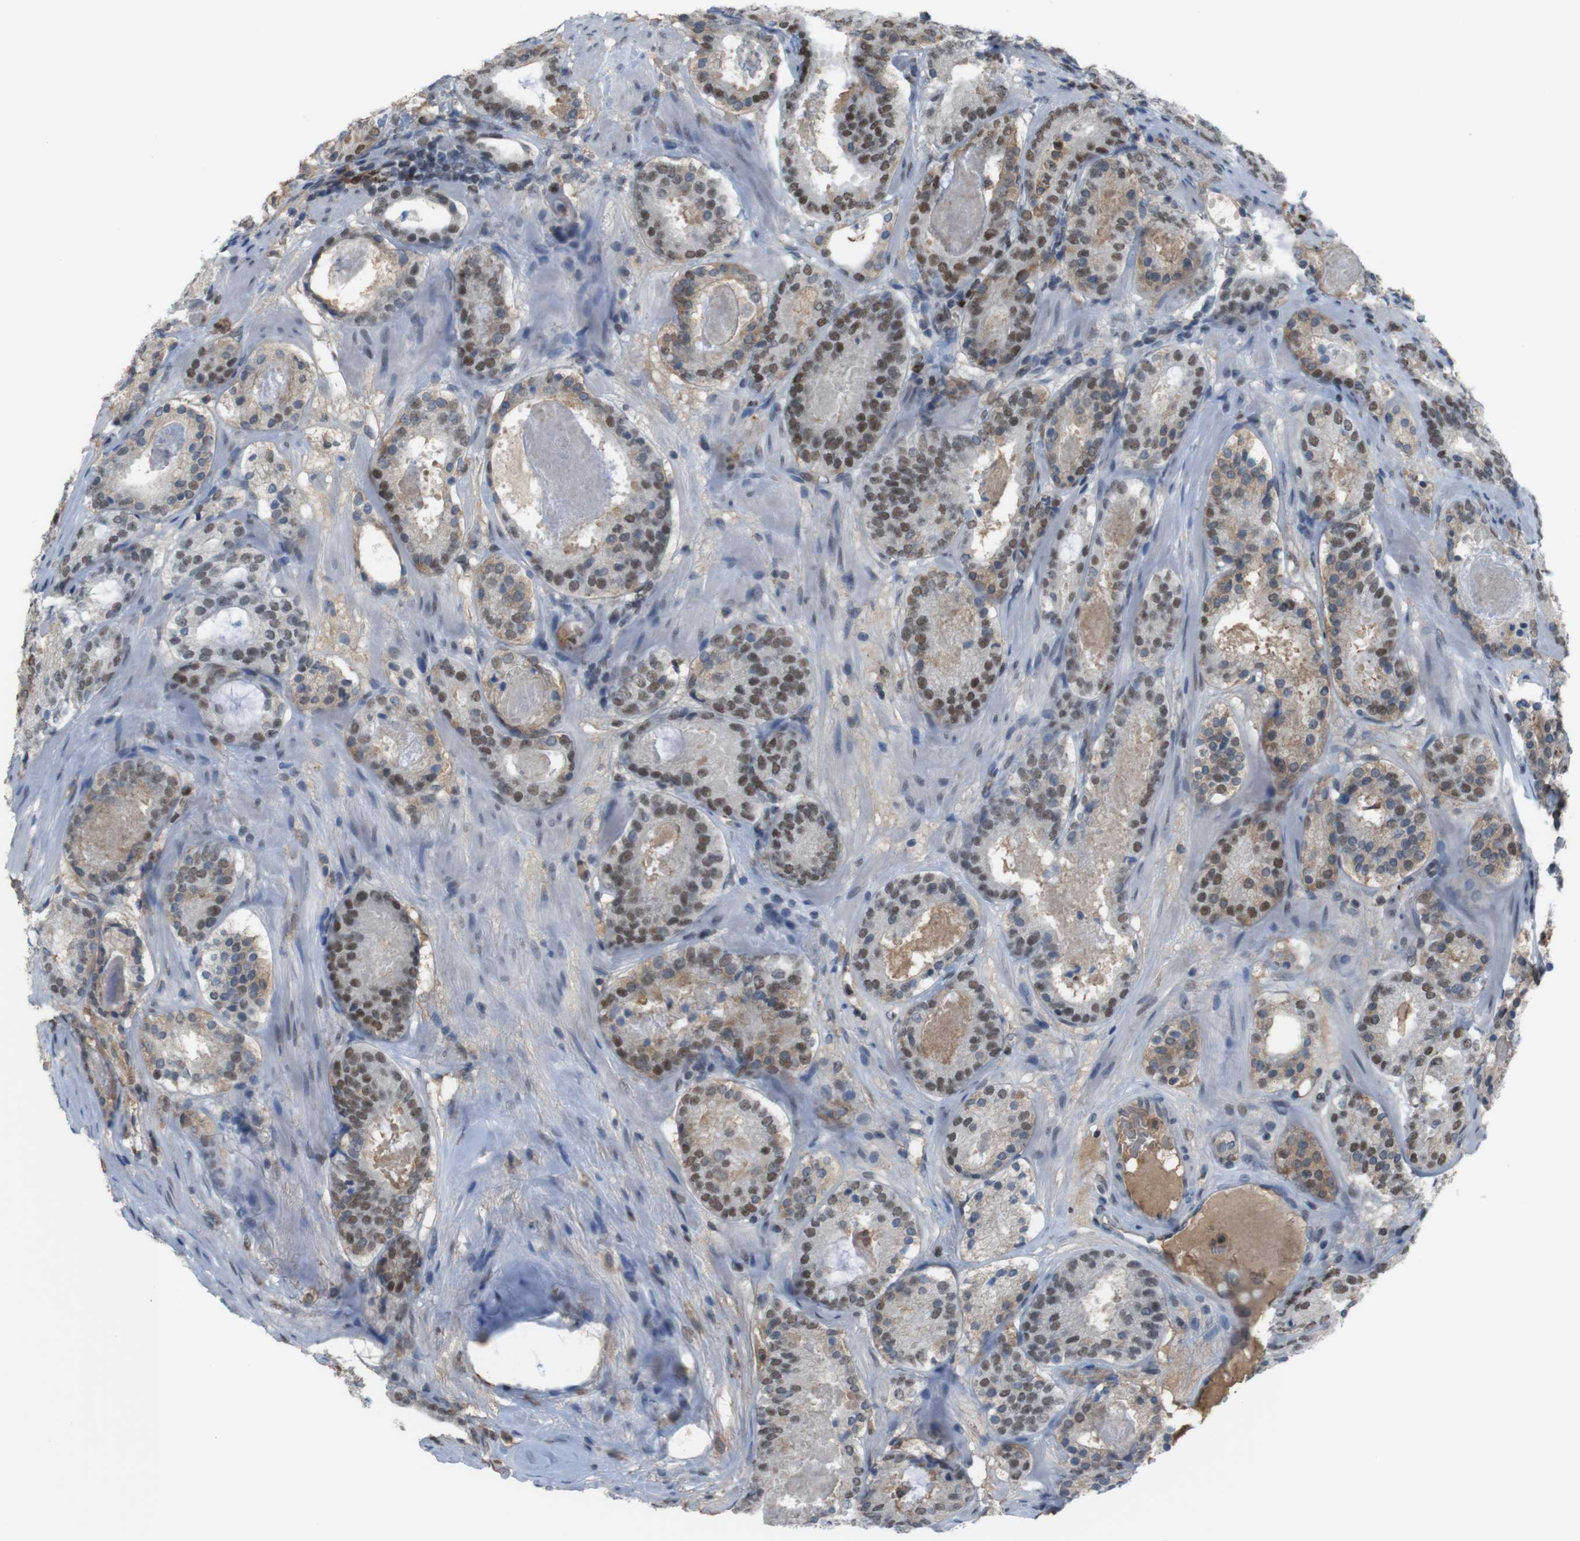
{"staining": {"intensity": "weak", "quantity": ">75%", "location": "nuclear"}, "tissue": "prostate cancer", "cell_type": "Tumor cells", "image_type": "cancer", "snomed": [{"axis": "morphology", "description": "Adenocarcinoma, Low grade"}, {"axis": "topography", "description": "Prostate"}], "caption": "A brown stain highlights weak nuclear expression of a protein in human prostate cancer tumor cells. (Stains: DAB in brown, nuclei in blue, Microscopy: brightfield microscopy at high magnification).", "gene": "SUB1", "patient": {"sex": "male", "age": 69}}